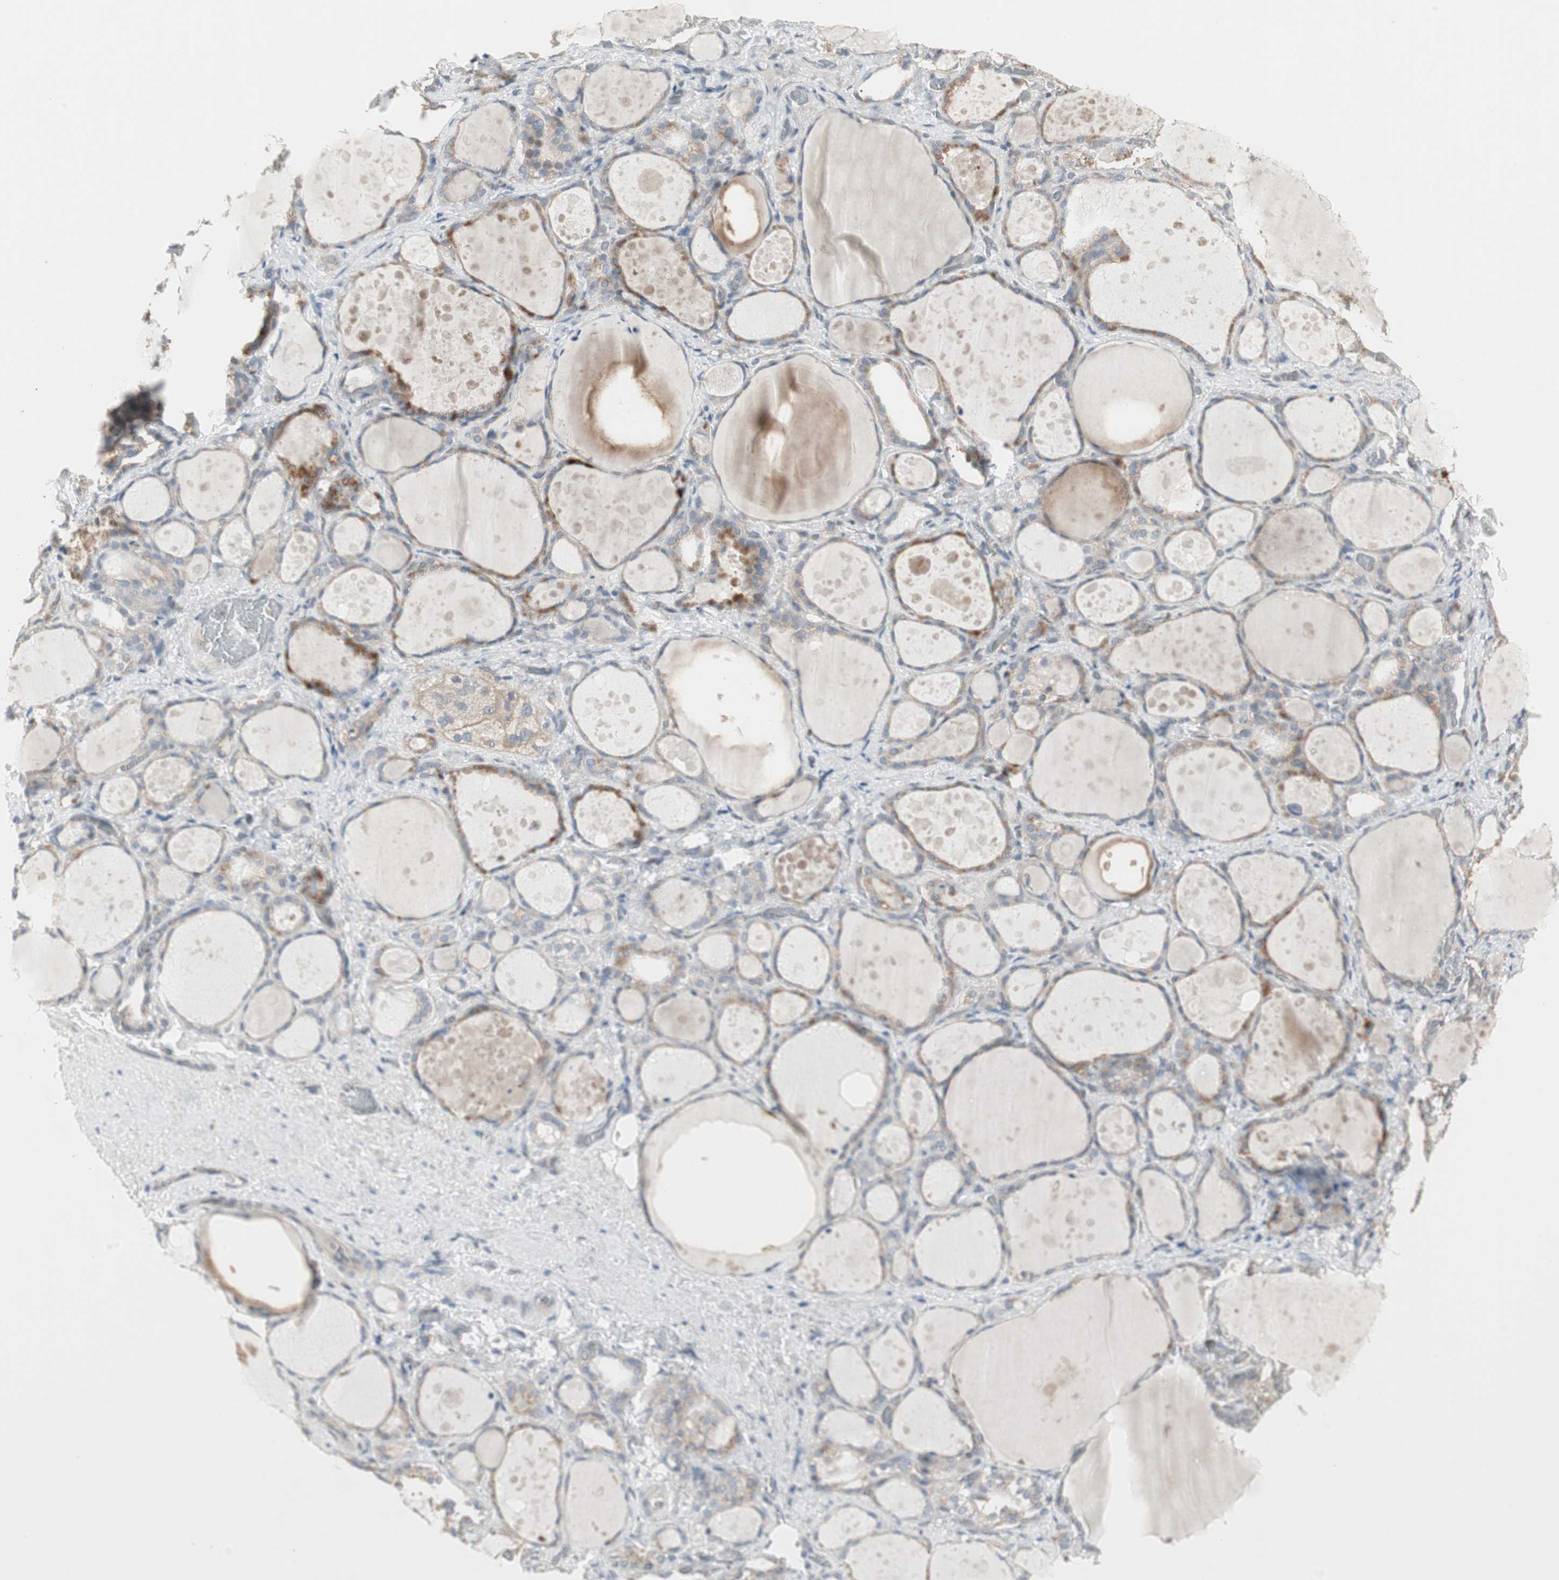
{"staining": {"intensity": "moderate", "quantity": "25%-75%", "location": "cytoplasmic/membranous"}, "tissue": "thyroid gland", "cell_type": "Glandular cells", "image_type": "normal", "snomed": [{"axis": "morphology", "description": "Normal tissue, NOS"}, {"axis": "topography", "description": "Thyroid gland"}], "caption": "Immunohistochemistry (IHC) micrograph of unremarkable thyroid gland stained for a protein (brown), which shows medium levels of moderate cytoplasmic/membranous positivity in about 25%-75% of glandular cells.", "gene": "ZFP36", "patient": {"sex": "female", "age": 75}}